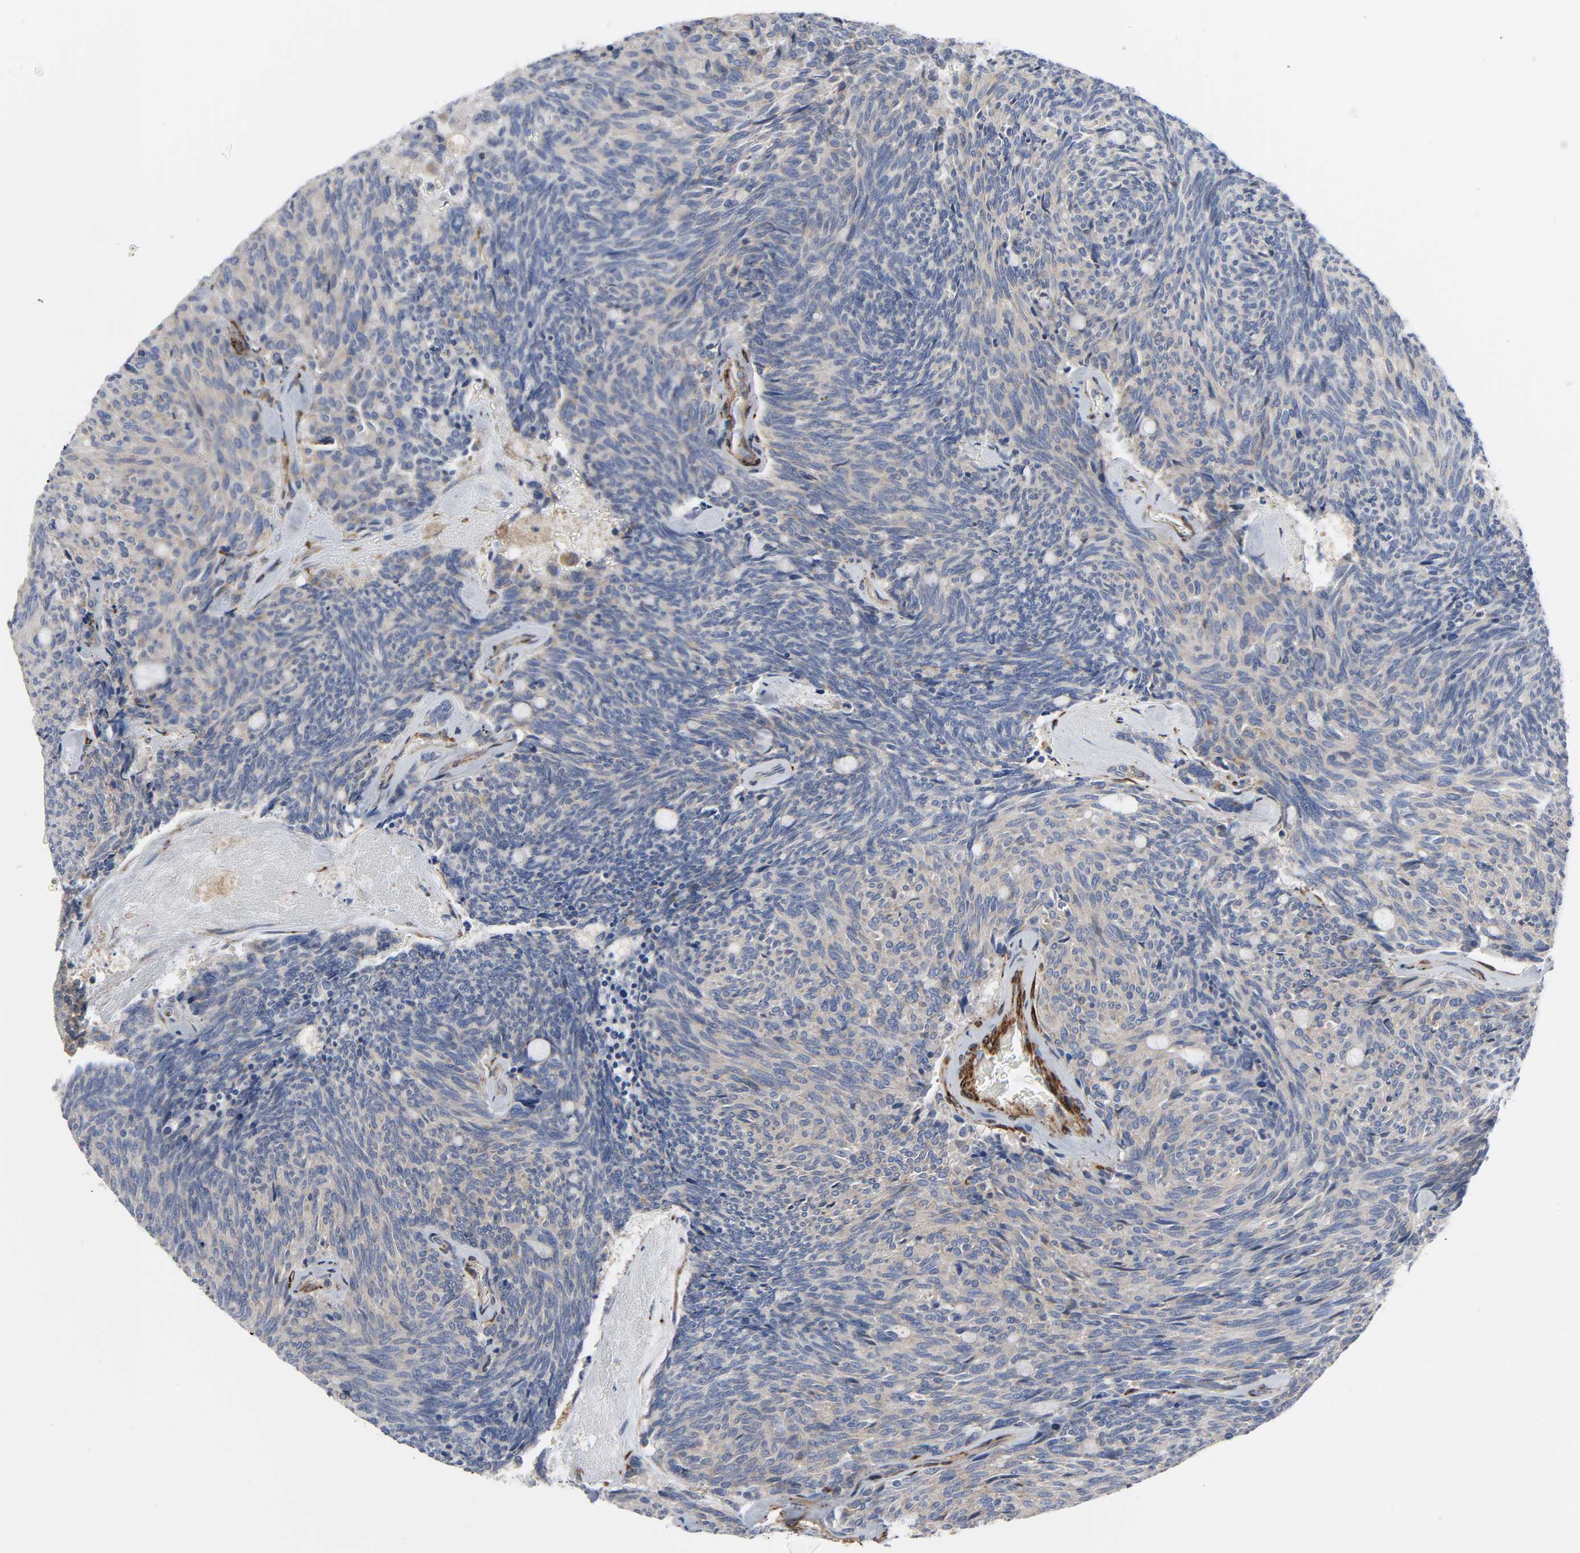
{"staining": {"intensity": "negative", "quantity": "none", "location": "none"}, "tissue": "carcinoid", "cell_type": "Tumor cells", "image_type": "cancer", "snomed": [{"axis": "morphology", "description": "Carcinoid, malignant, NOS"}, {"axis": "topography", "description": "Pancreas"}], "caption": "Tumor cells are negative for brown protein staining in carcinoid. (DAB immunohistochemistry (IHC), high magnification).", "gene": "ARHGAP1", "patient": {"sex": "female", "age": 54}}